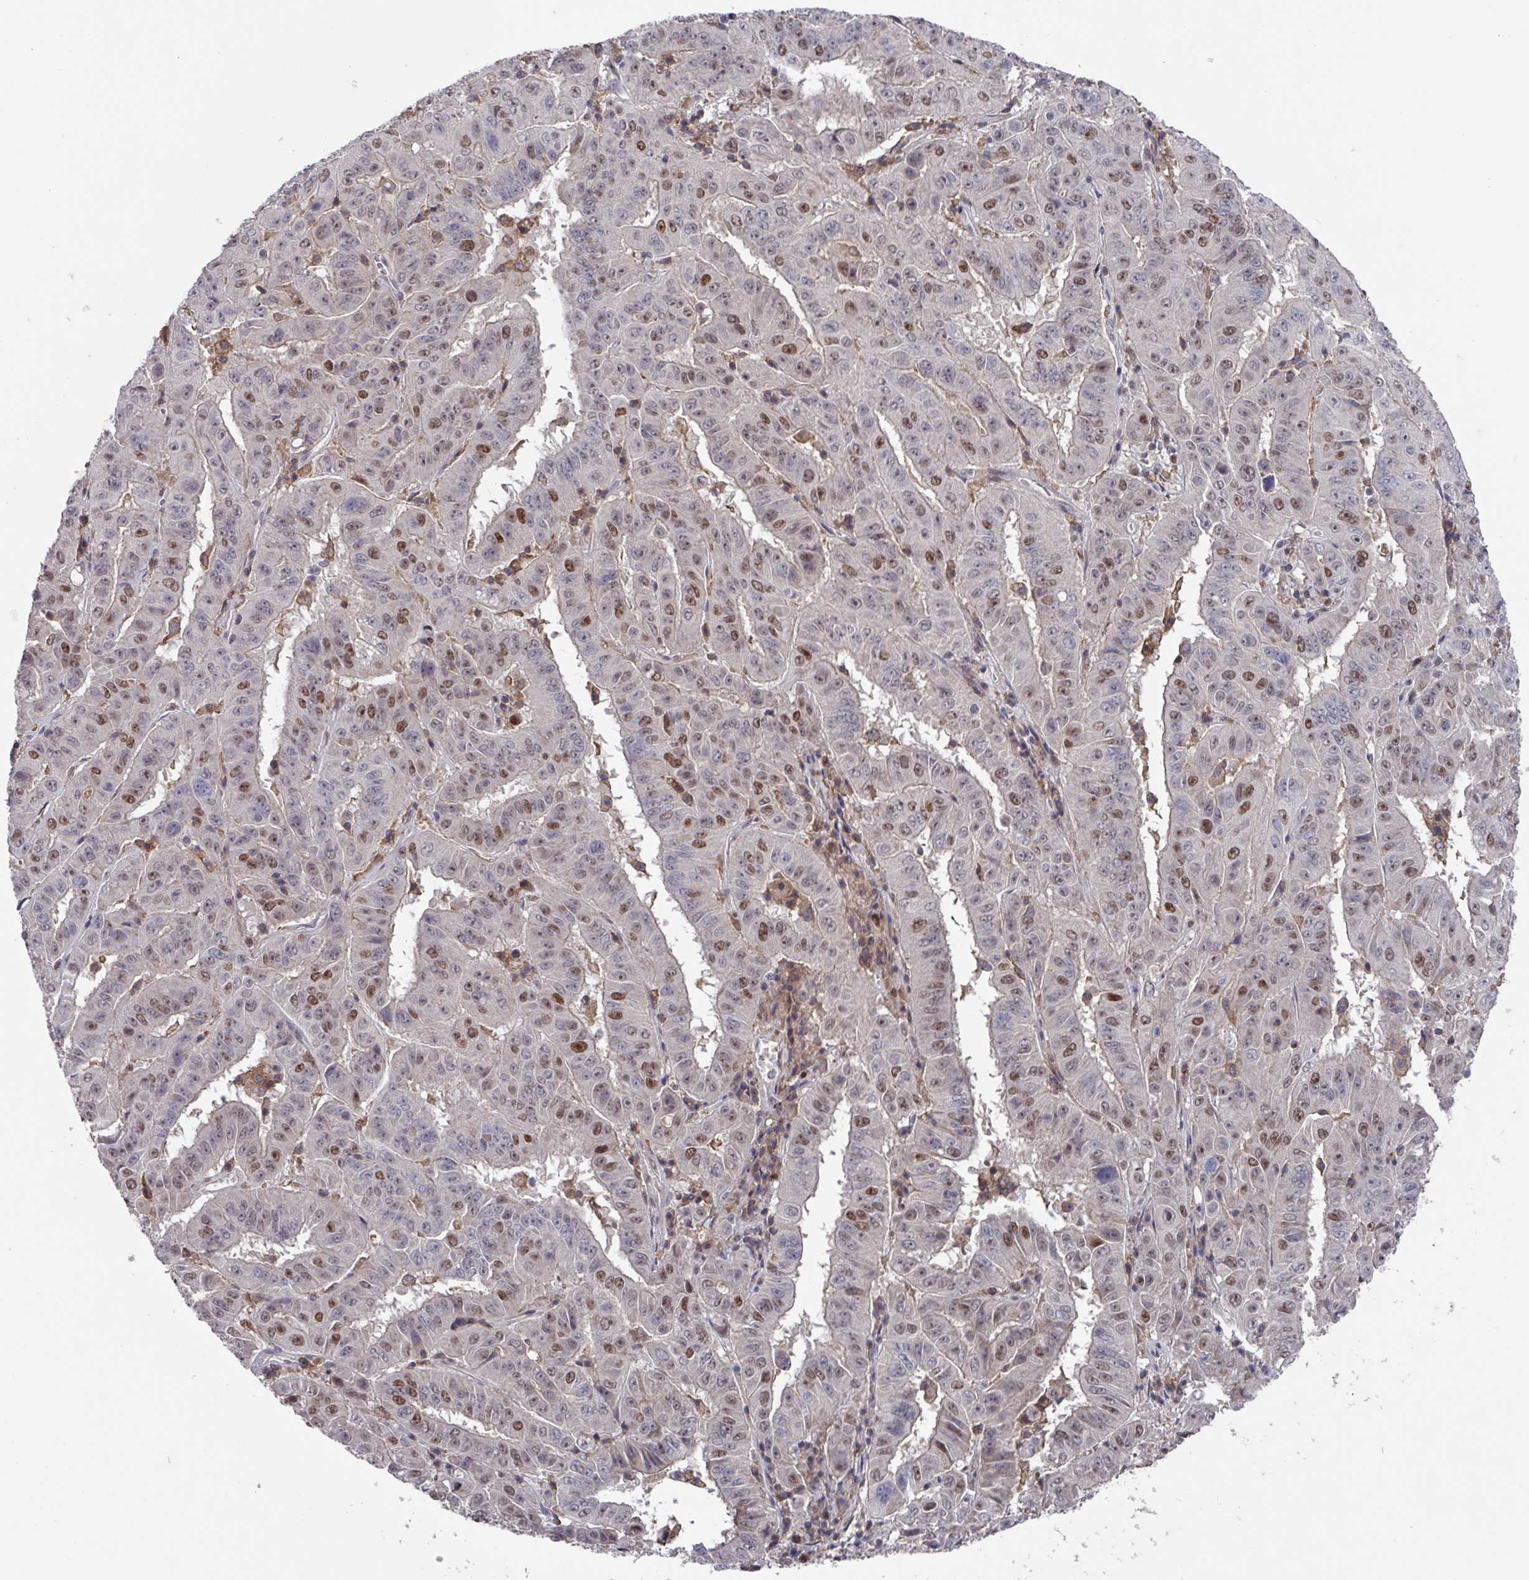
{"staining": {"intensity": "moderate", "quantity": "25%-75%", "location": "nuclear"}, "tissue": "pancreatic cancer", "cell_type": "Tumor cells", "image_type": "cancer", "snomed": [{"axis": "morphology", "description": "Adenocarcinoma, NOS"}, {"axis": "topography", "description": "Pancreas"}], "caption": "IHC histopathology image of neoplastic tissue: pancreatic cancer (adenocarcinoma) stained using immunohistochemistry reveals medium levels of moderate protein expression localized specifically in the nuclear of tumor cells, appearing as a nuclear brown color.", "gene": "PRRX1", "patient": {"sex": "male", "age": 63}}